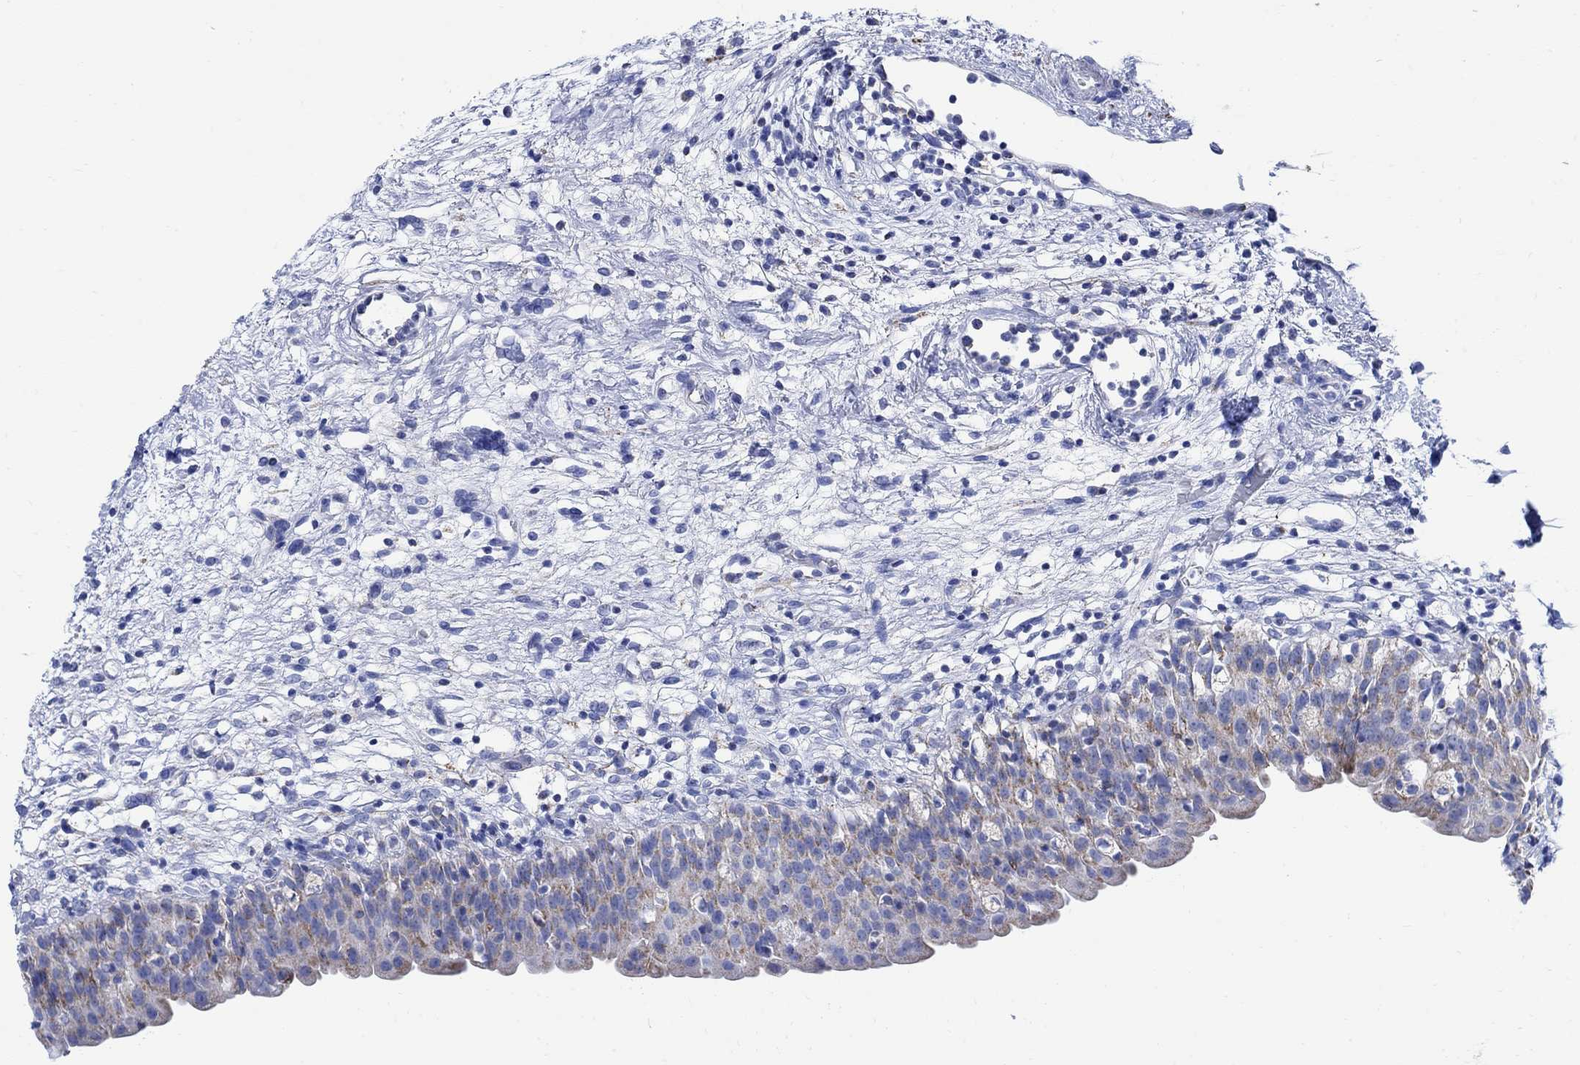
{"staining": {"intensity": "moderate", "quantity": "<25%", "location": "cytoplasmic/membranous"}, "tissue": "urinary bladder", "cell_type": "Urothelial cells", "image_type": "normal", "snomed": [{"axis": "morphology", "description": "Normal tissue, NOS"}, {"axis": "topography", "description": "Urinary bladder"}], "caption": "Protein expression analysis of normal urinary bladder reveals moderate cytoplasmic/membranous staining in about <25% of urothelial cells.", "gene": "CPLX1", "patient": {"sex": "male", "age": 76}}